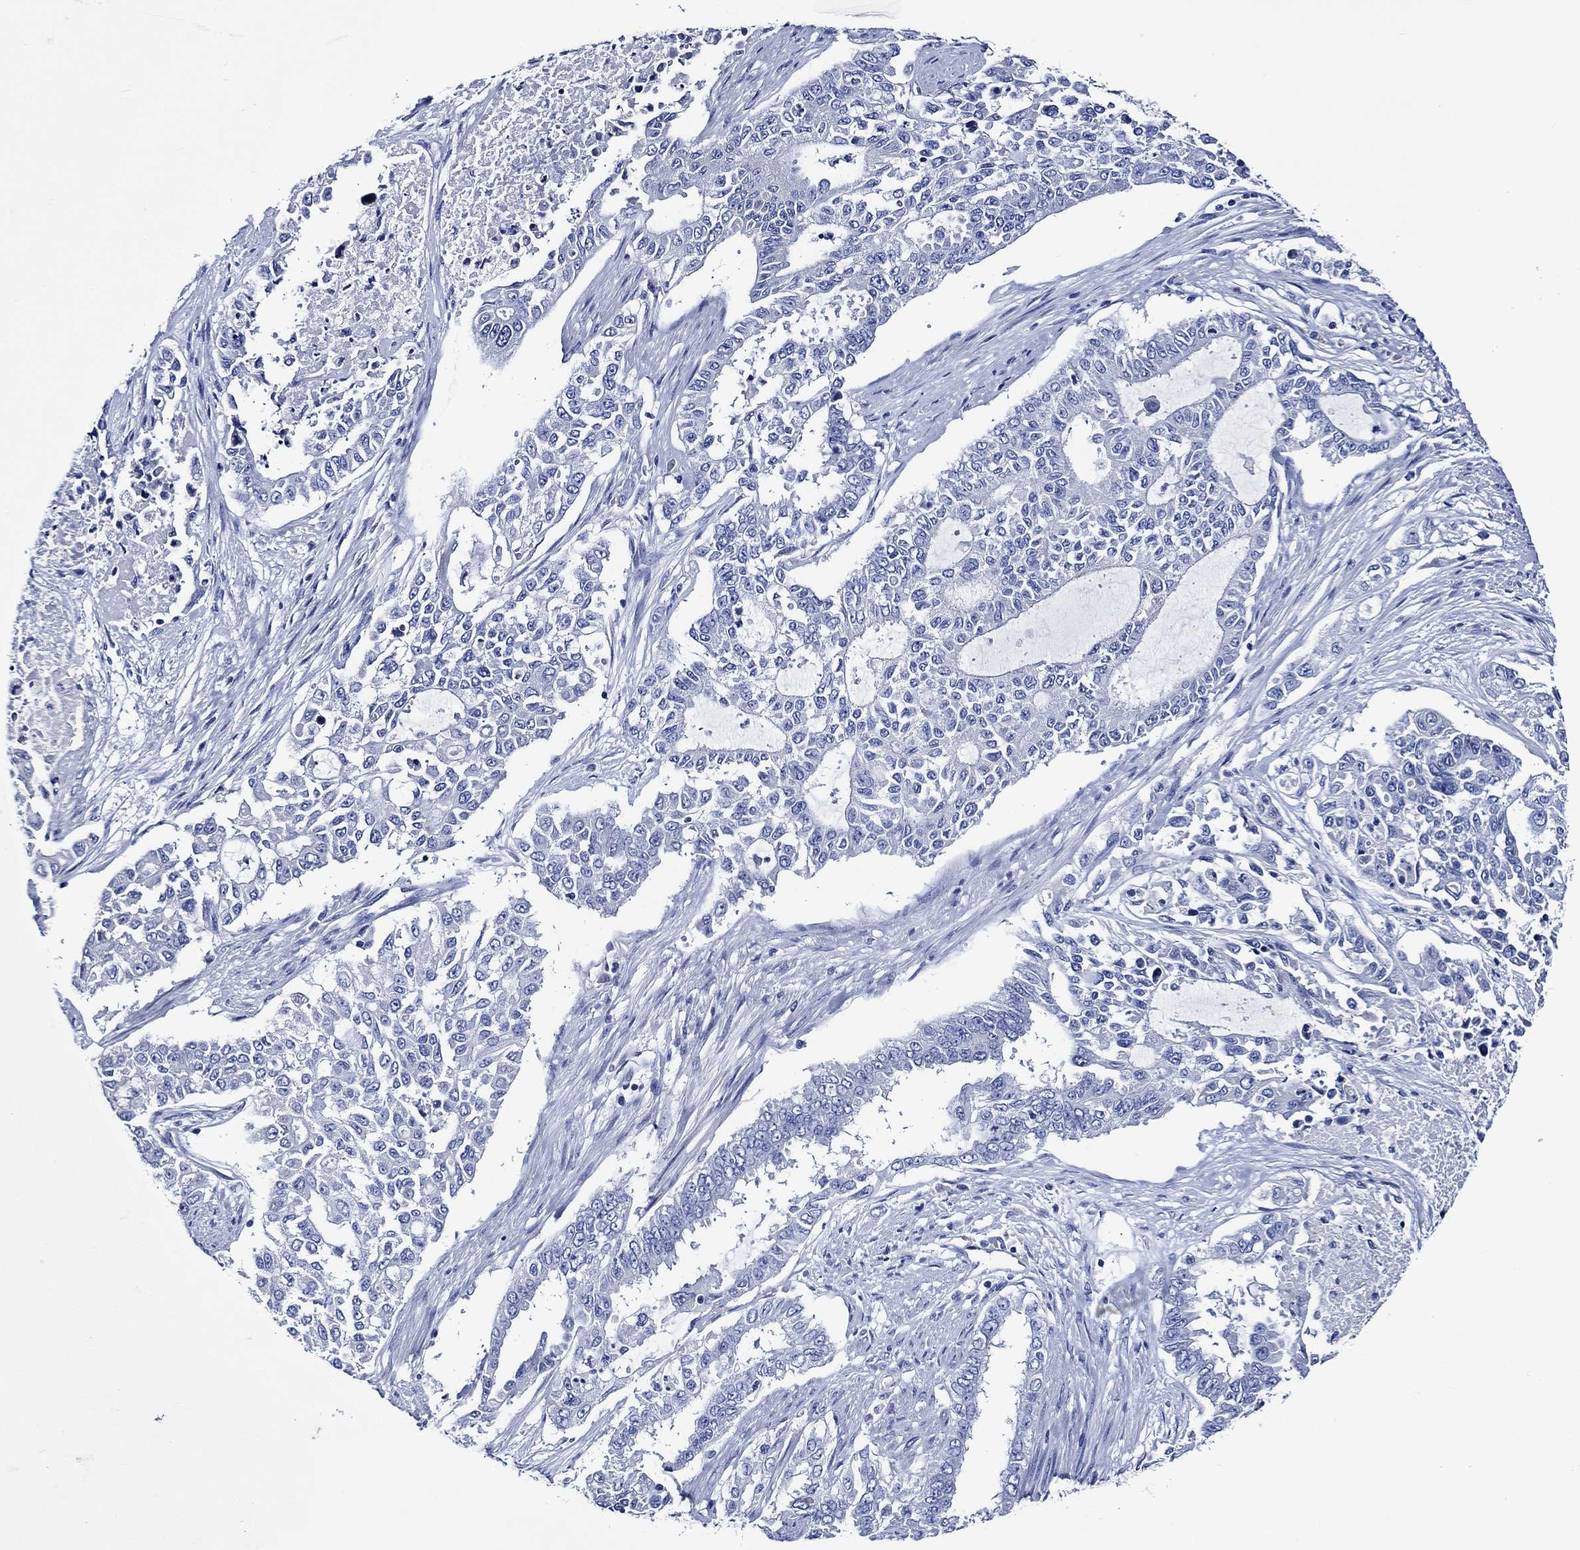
{"staining": {"intensity": "negative", "quantity": "none", "location": "none"}, "tissue": "endometrial cancer", "cell_type": "Tumor cells", "image_type": "cancer", "snomed": [{"axis": "morphology", "description": "Adenocarcinoma, NOS"}, {"axis": "topography", "description": "Uterus"}], "caption": "Immunohistochemistry image of neoplastic tissue: endometrial cancer stained with DAB (3,3'-diaminobenzidine) reveals no significant protein expression in tumor cells. The staining is performed using DAB (3,3'-diaminobenzidine) brown chromogen with nuclei counter-stained in using hematoxylin.", "gene": "WDR62", "patient": {"sex": "female", "age": 59}}